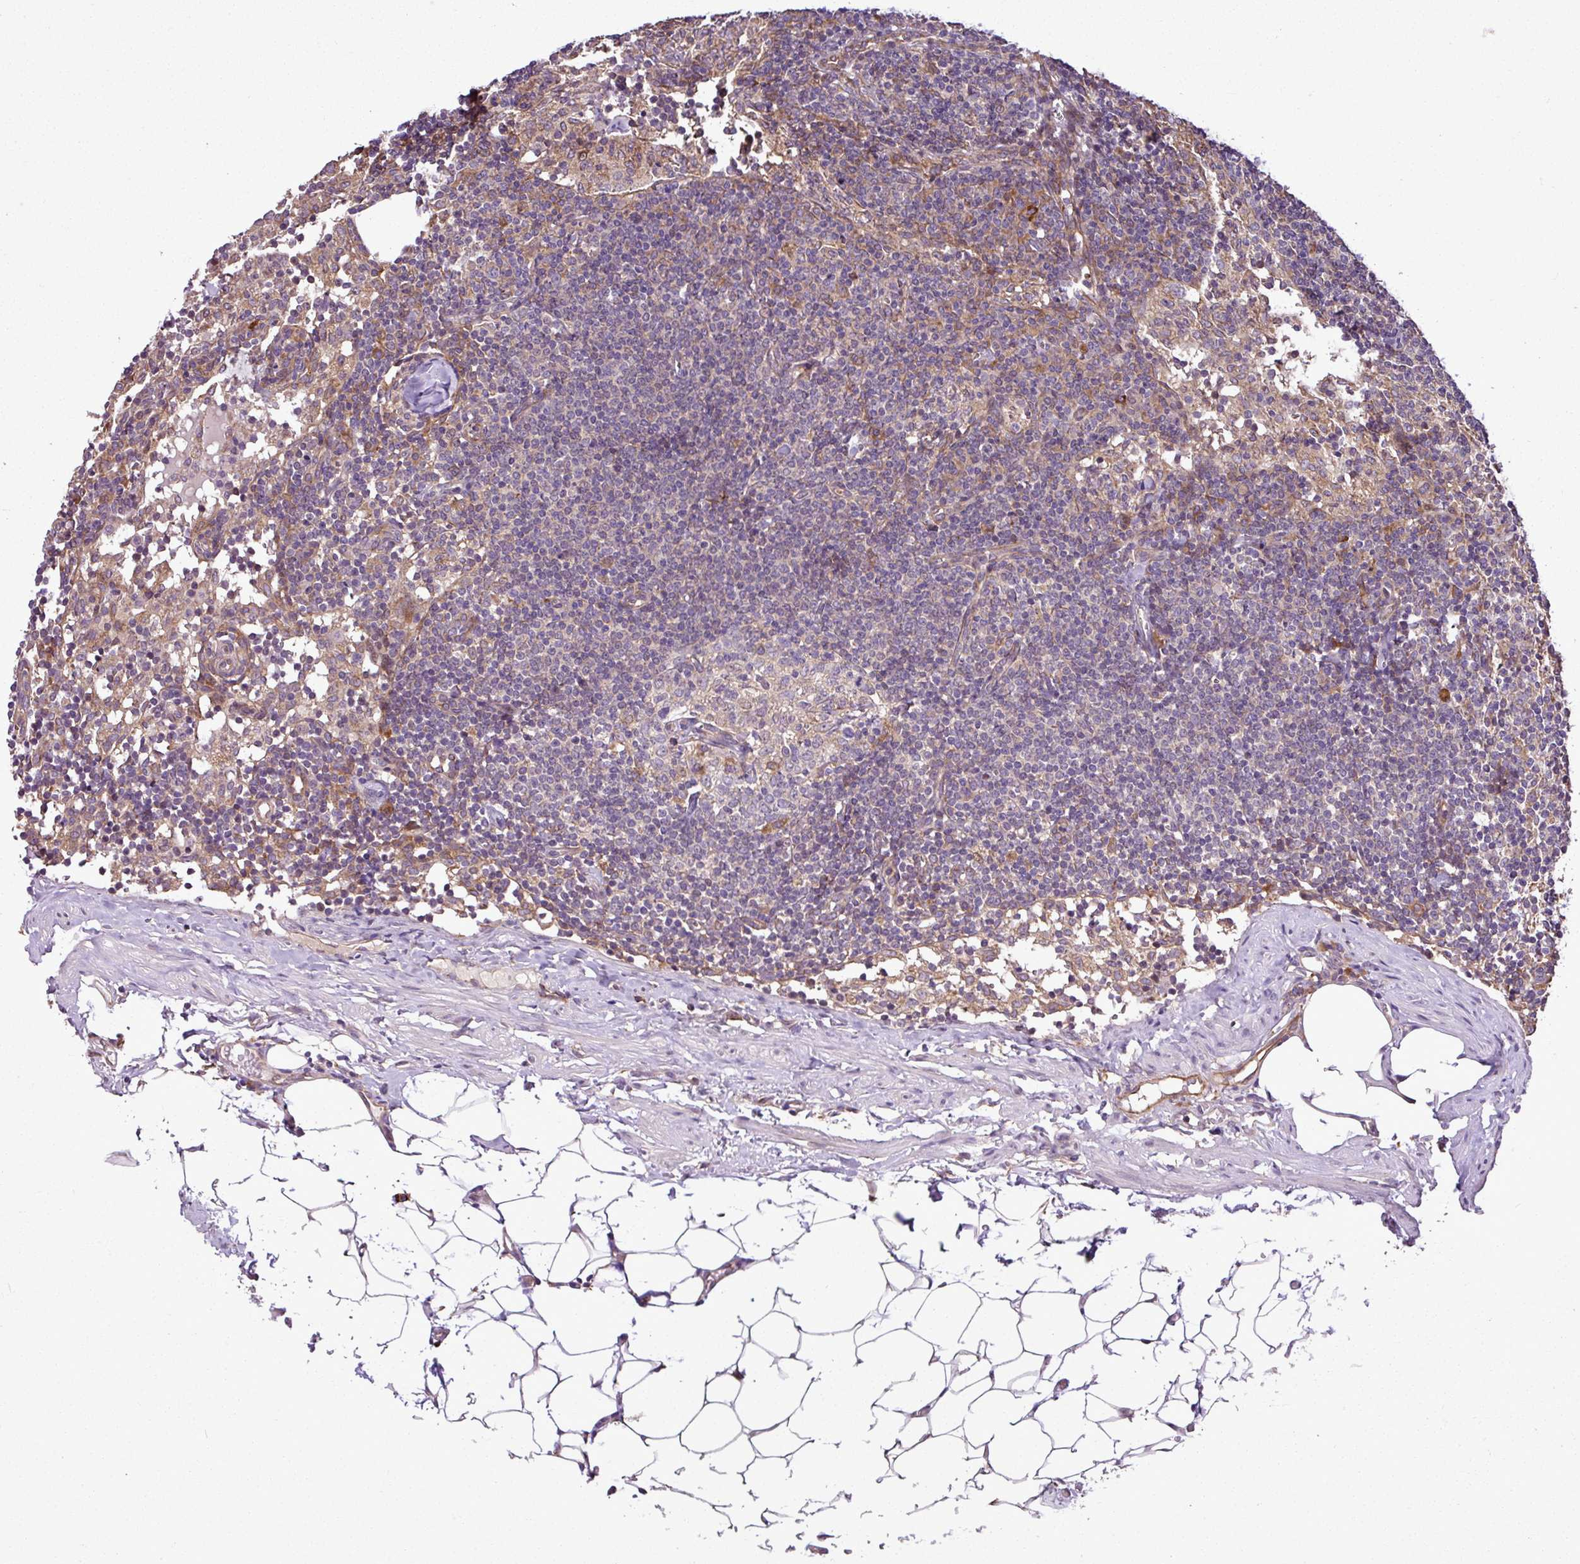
{"staining": {"intensity": "moderate", "quantity": "<25%", "location": "cytoplasmic/membranous"}, "tissue": "lymph node", "cell_type": "Germinal center cells", "image_type": "normal", "snomed": [{"axis": "morphology", "description": "Normal tissue, NOS"}, {"axis": "topography", "description": "Lymph node"}], "caption": "Lymph node stained with immunohistochemistry displays moderate cytoplasmic/membranous positivity in about <25% of germinal center cells. Nuclei are stained in blue.", "gene": "DLGAP4", "patient": {"sex": "female", "age": 52}}